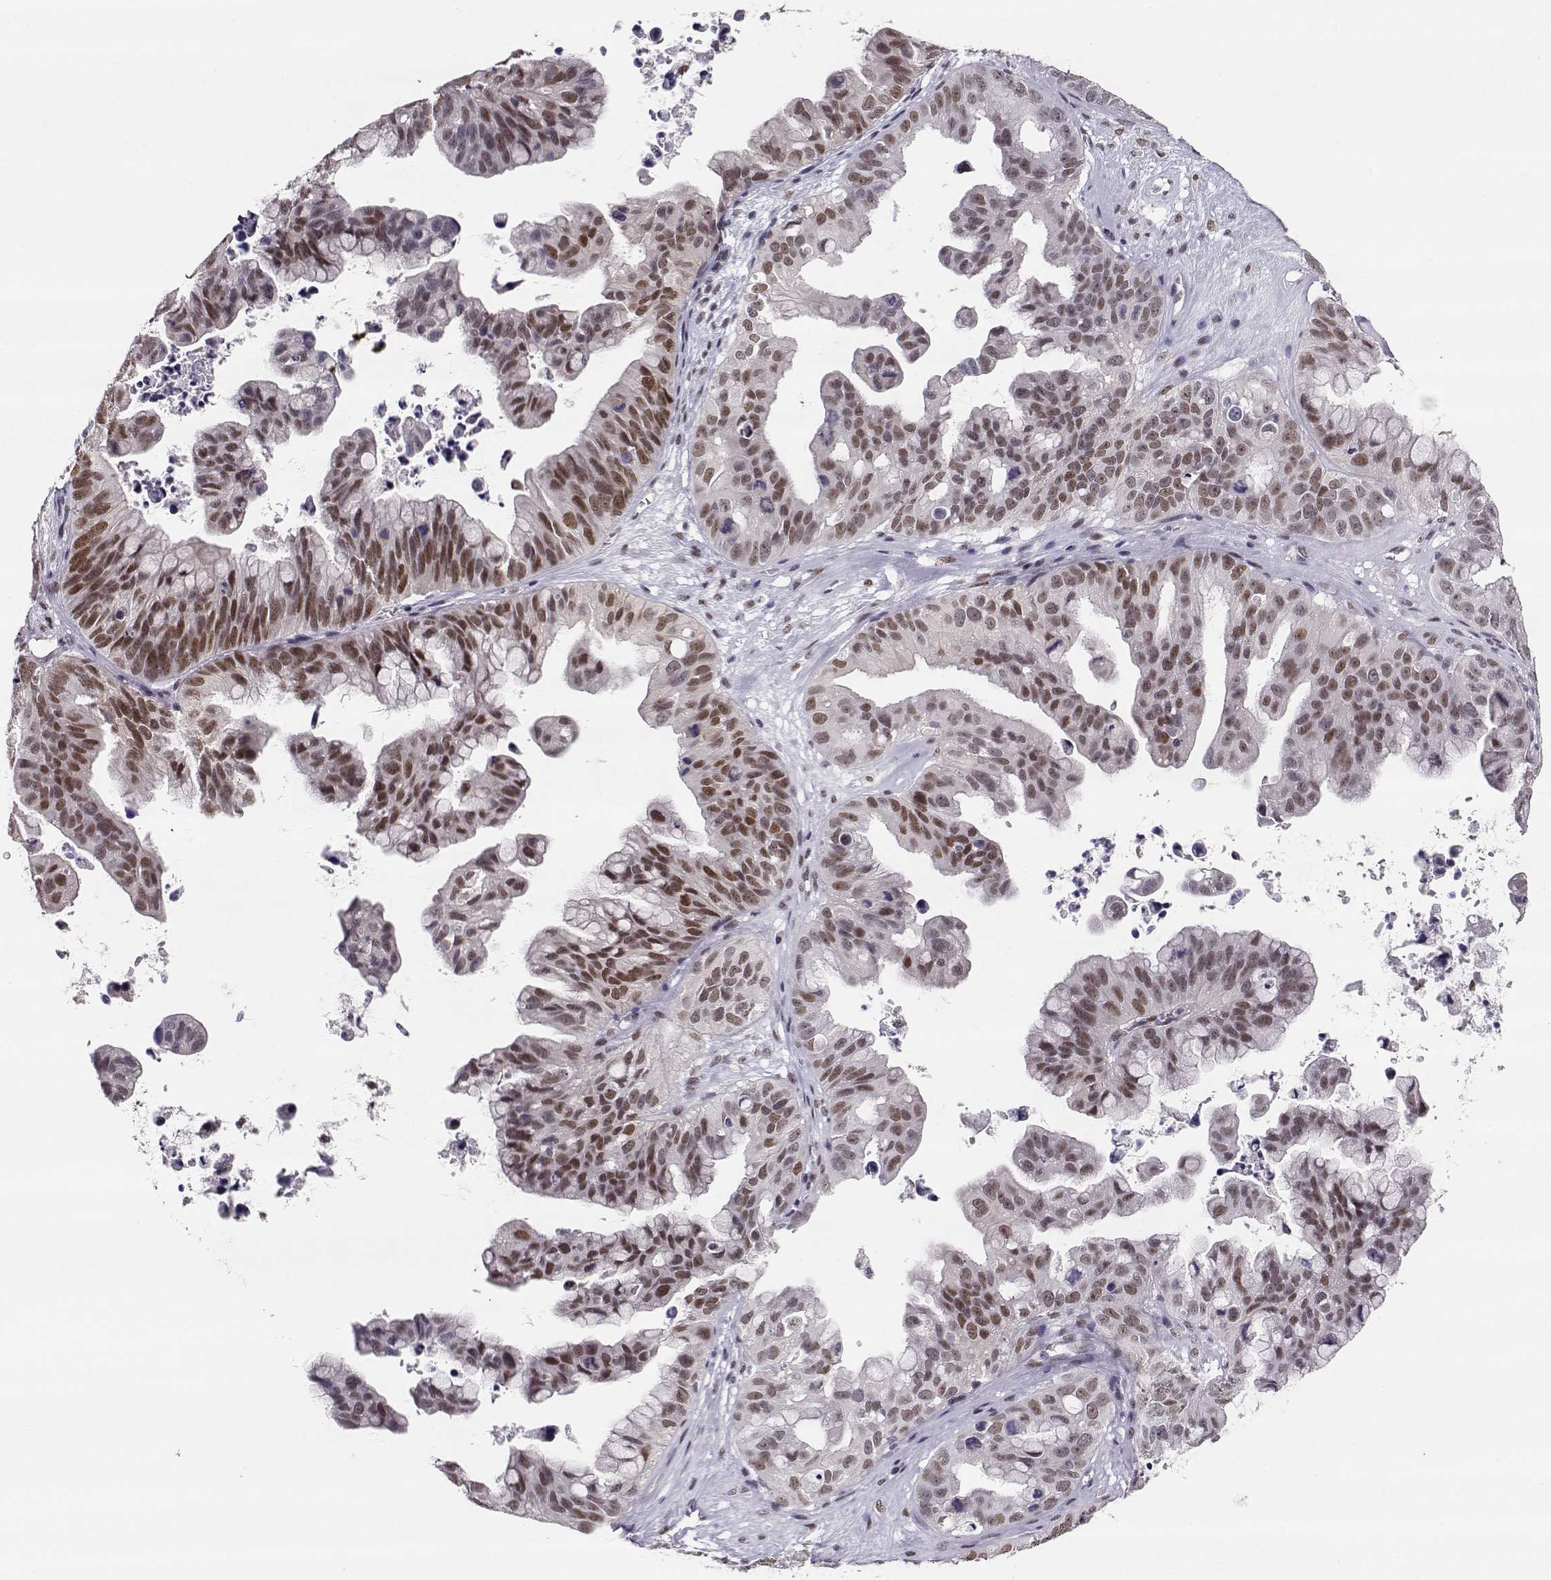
{"staining": {"intensity": "moderate", "quantity": ">75%", "location": "nuclear"}, "tissue": "ovarian cancer", "cell_type": "Tumor cells", "image_type": "cancer", "snomed": [{"axis": "morphology", "description": "Cystadenocarcinoma, mucinous, NOS"}, {"axis": "topography", "description": "Ovary"}], "caption": "Immunohistochemical staining of human ovarian mucinous cystadenocarcinoma reveals moderate nuclear protein expression in about >75% of tumor cells.", "gene": "POLI", "patient": {"sex": "female", "age": 76}}